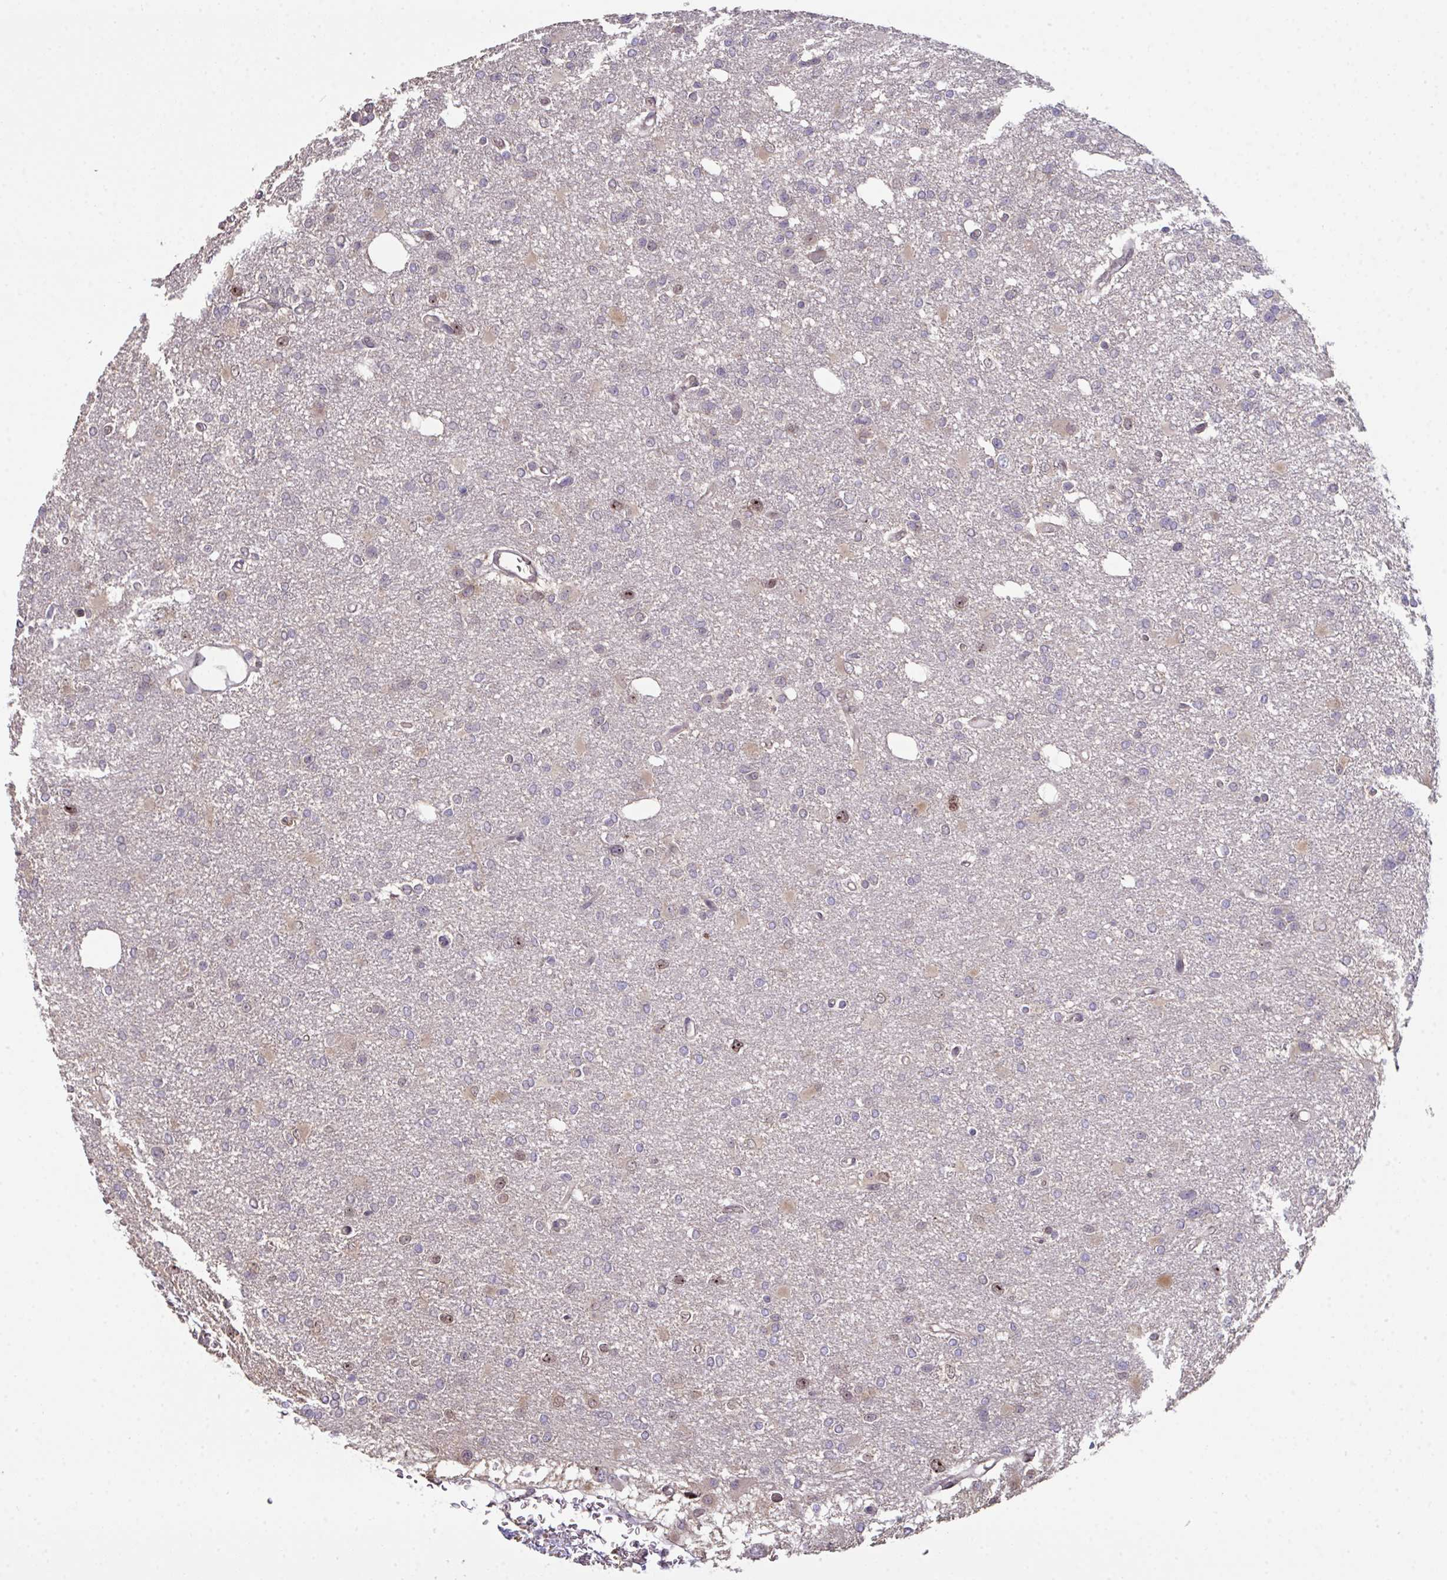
{"staining": {"intensity": "weak", "quantity": "<25%", "location": "nuclear"}, "tissue": "glioma", "cell_type": "Tumor cells", "image_type": "cancer", "snomed": [{"axis": "morphology", "description": "Glioma, malignant, Low grade"}, {"axis": "topography", "description": "Brain"}], "caption": "This image is of glioma stained with IHC to label a protein in brown with the nuclei are counter-stained blue. There is no expression in tumor cells.", "gene": "SETD7", "patient": {"sex": "male", "age": 26}}